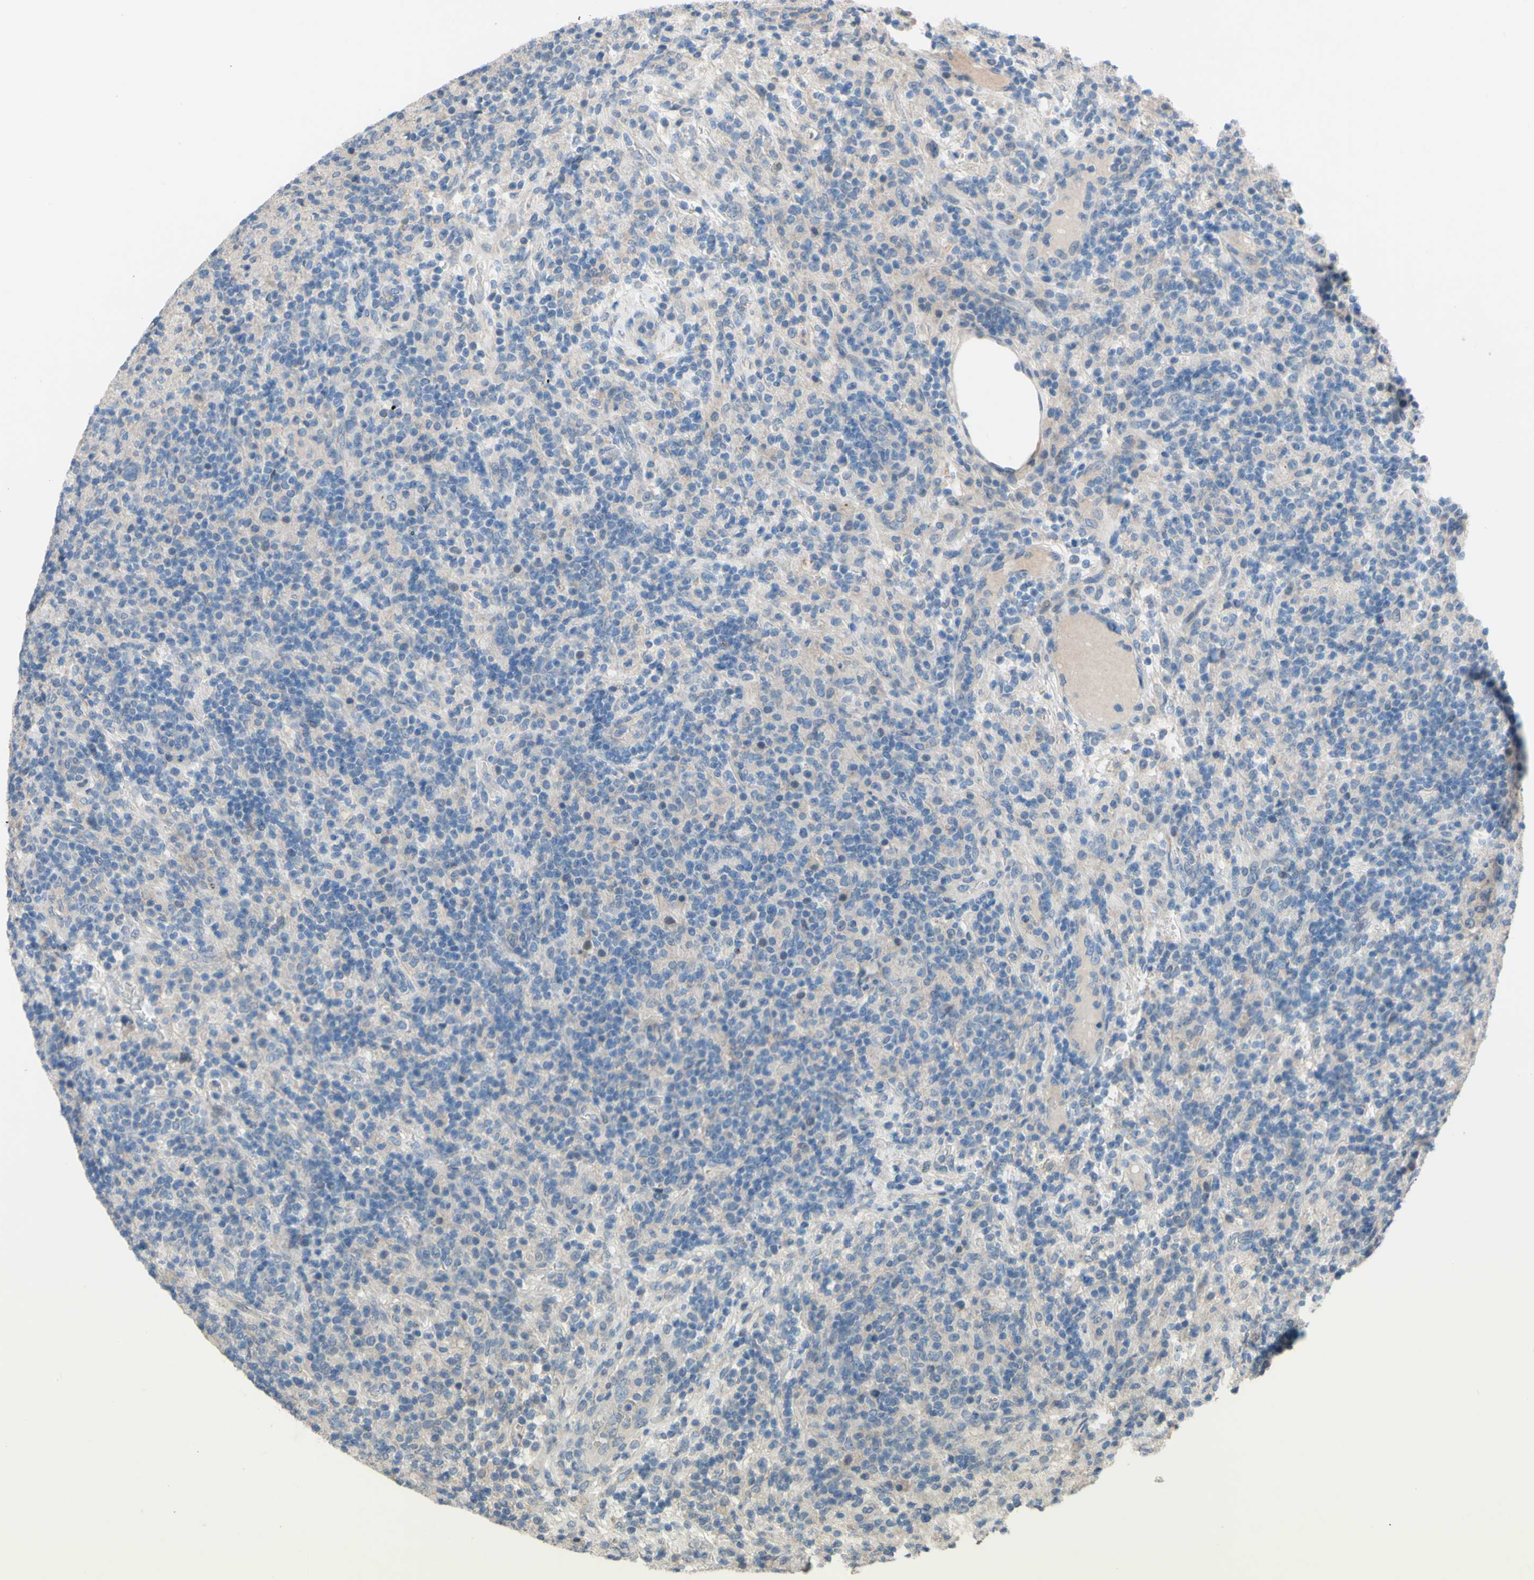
{"staining": {"intensity": "negative", "quantity": "none", "location": "none"}, "tissue": "lymphoma", "cell_type": "Tumor cells", "image_type": "cancer", "snomed": [{"axis": "morphology", "description": "Hodgkin's disease, NOS"}, {"axis": "topography", "description": "Lymph node"}], "caption": "Tumor cells are negative for protein expression in human Hodgkin's disease.", "gene": "CDCP1", "patient": {"sex": "male", "age": 70}}